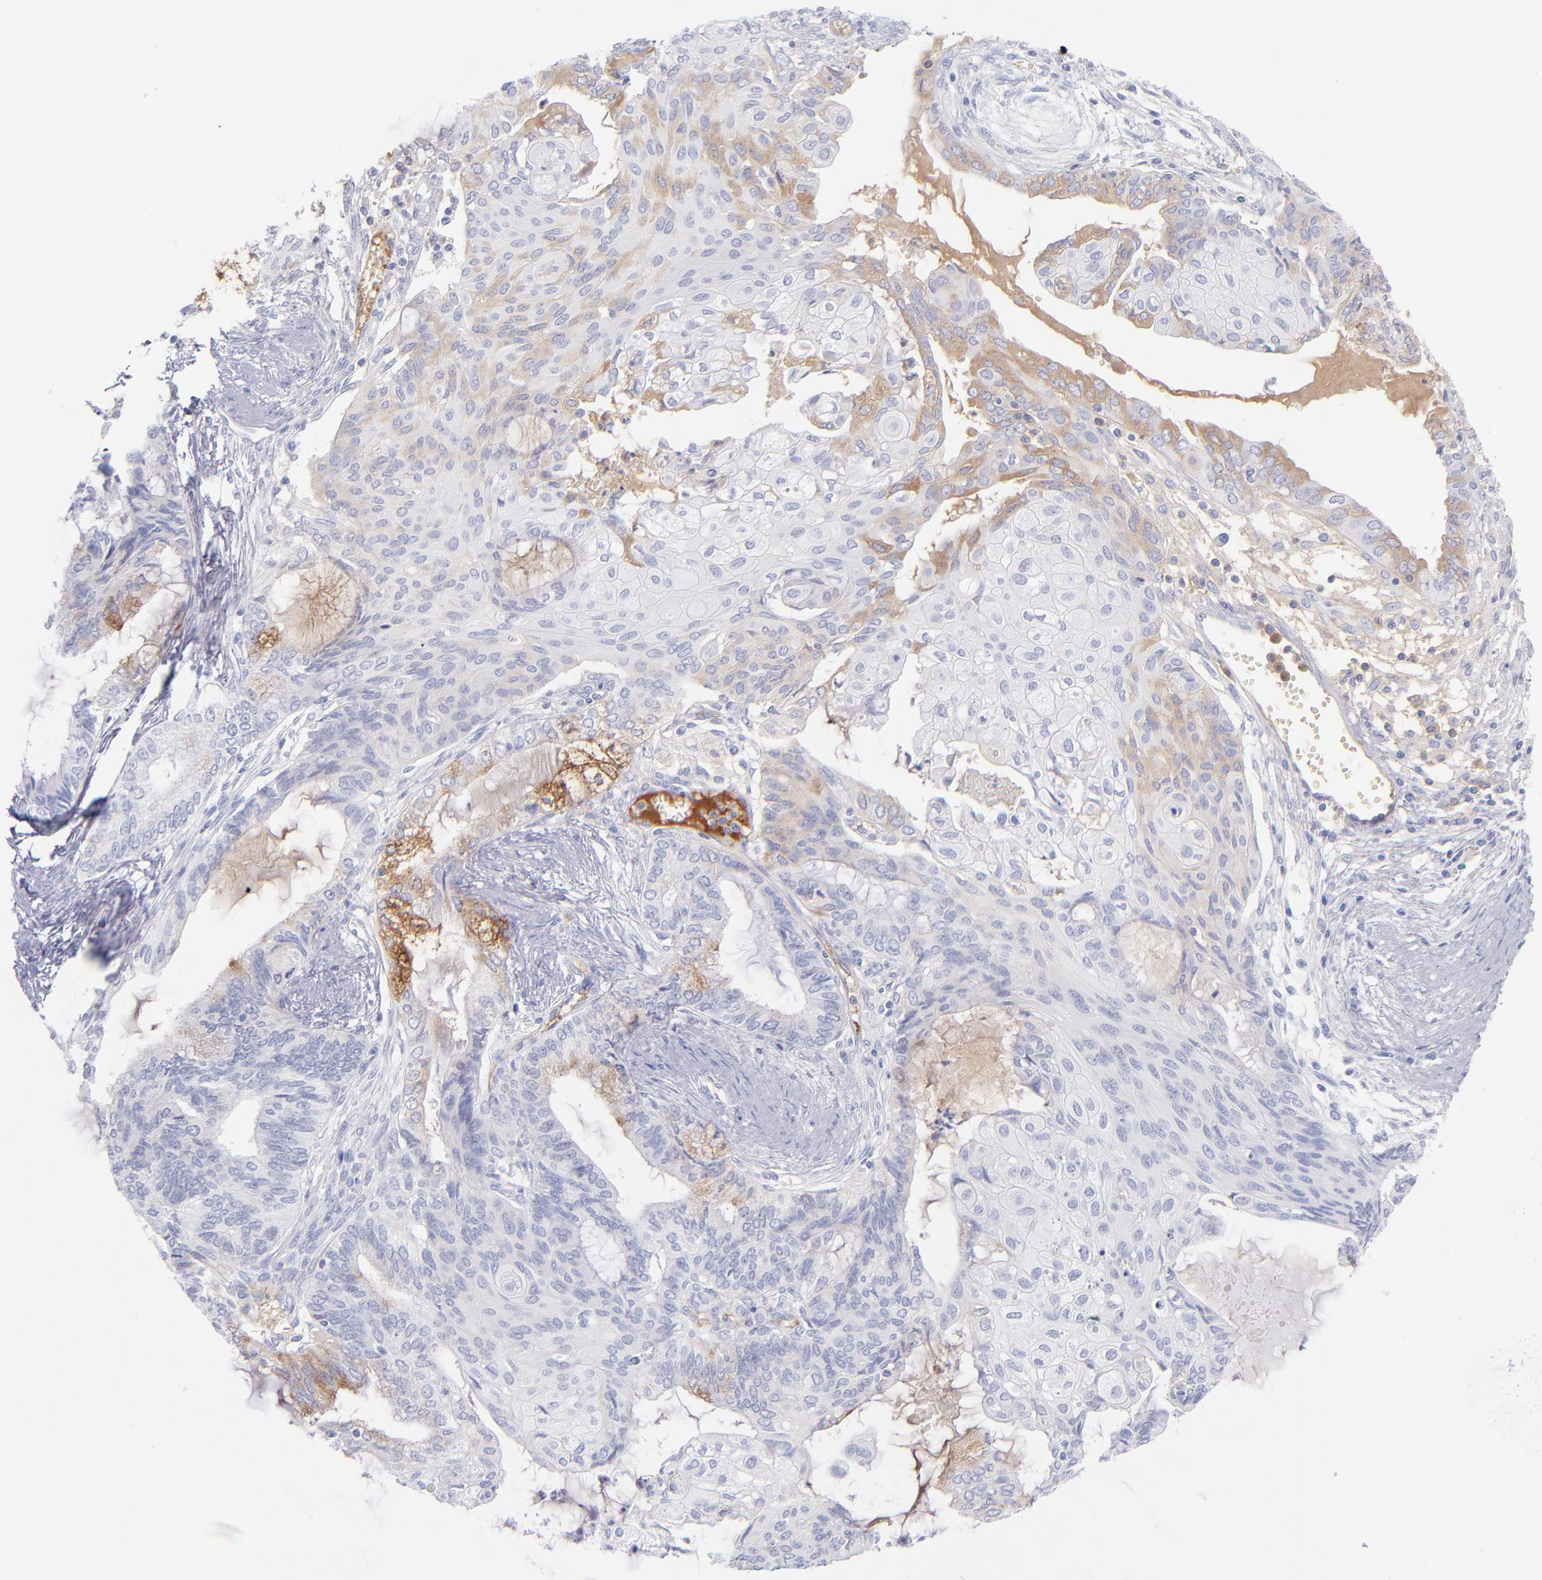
{"staining": {"intensity": "weak", "quantity": "25%-75%", "location": "cytoplasmic/membranous"}, "tissue": "endometrial cancer", "cell_type": "Tumor cells", "image_type": "cancer", "snomed": [{"axis": "morphology", "description": "Adenocarcinoma, NOS"}, {"axis": "topography", "description": "Endometrium"}], "caption": "Immunohistochemistry histopathology image of neoplastic tissue: endometrial cancer stained using IHC exhibits low levels of weak protein expression localized specifically in the cytoplasmic/membranous of tumor cells, appearing as a cytoplasmic/membranous brown color.", "gene": "HP", "patient": {"sex": "female", "age": 79}}